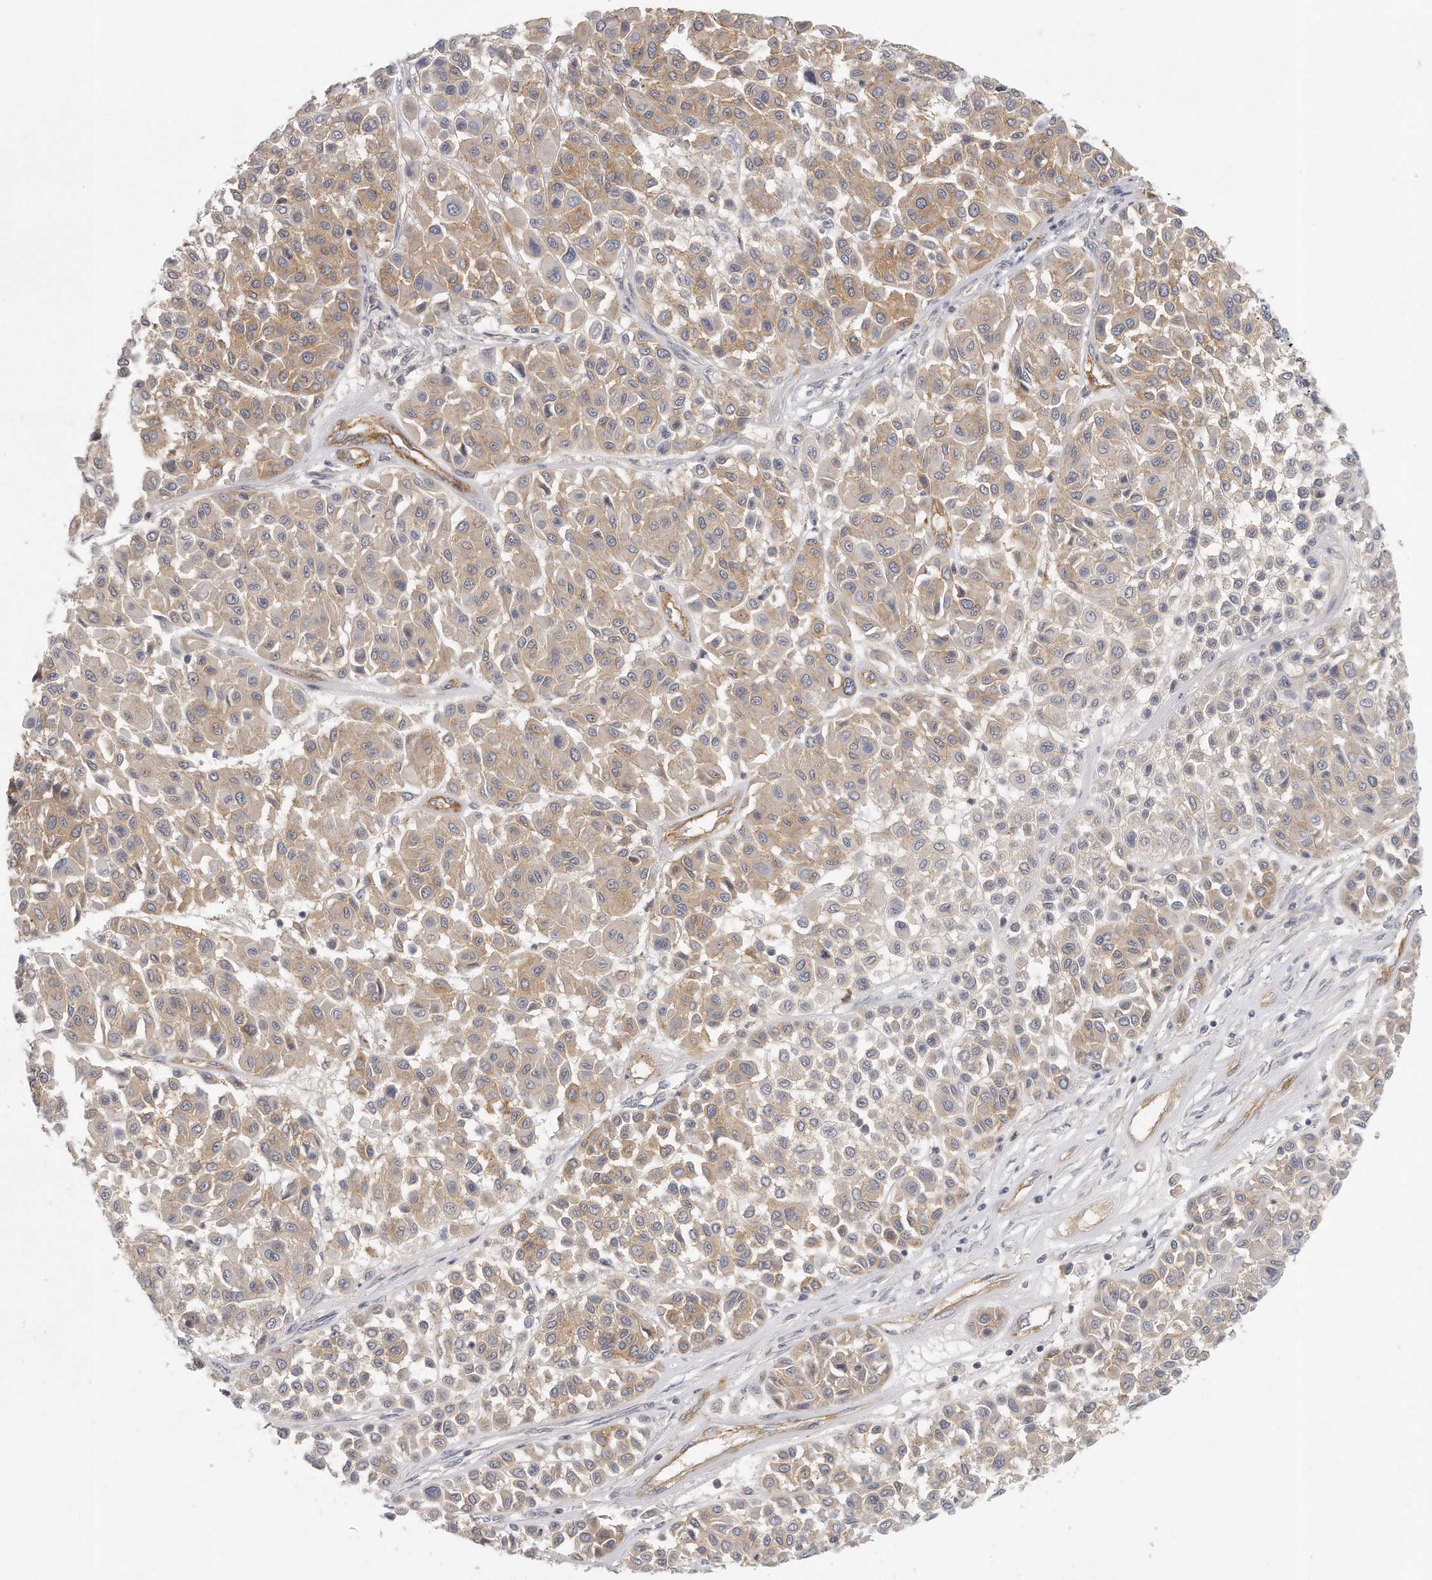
{"staining": {"intensity": "weak", "quantity": ">75%", "location": "cytoplasmic/membranous"}, "tissue": "melanoma", "cell_type": "Tumor cells", "image_type": "cancer", "snomed": [{"axis": "morphology", "description": "Malignant melanoma, Metastatic site"}, {"axis": "topography", "description": "Soft tissue"}], "caption": "Malignant melanoma (metastatic site) stained with a brown dye shows weak cytoplasmic/membranous positive staining in approximately >75% of tumor cells.", "gene": "MTERF4", "patient": {"sex": "male", "age": 41}}